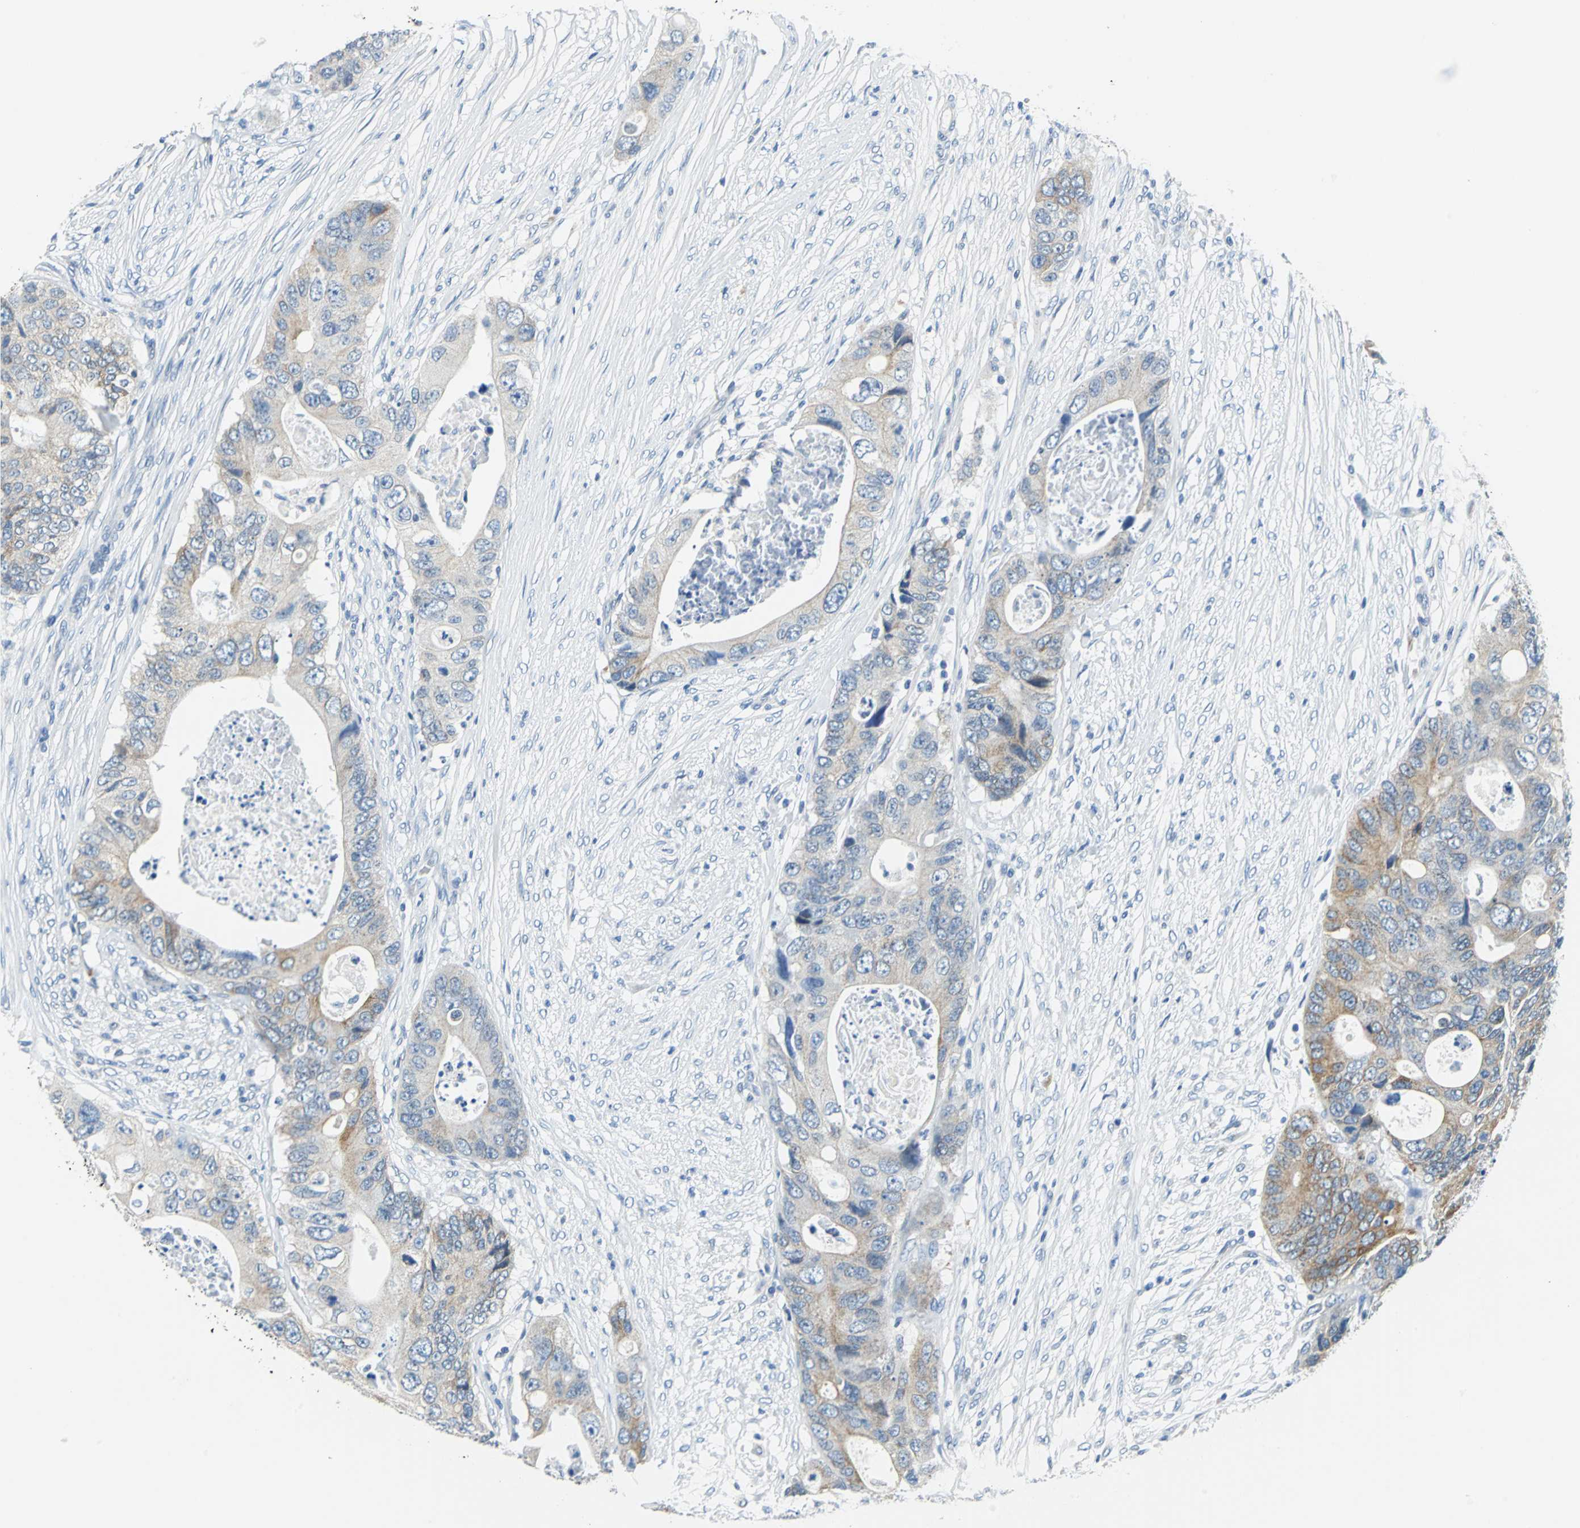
{"staining": {"intensity": "weak", "quantity": "<25%", "location": "cytoplasmic/membranous"}, "tissue": "colorectal cancer", "cell_type": "Tumor cells", "image_type": "cancer", "snomed": [{"axis": "morphology", "description": "Adenocarcinoma, NOS"}, {"axis": "topography", "description": "Colon"}], "caption": "This is an IHC histopathology image of human colorectal cancer (adenocarcinoma). There is no staining in tumor cells.", "gene": "TEX264", "patient": {"sex": "male", "age": 71}}